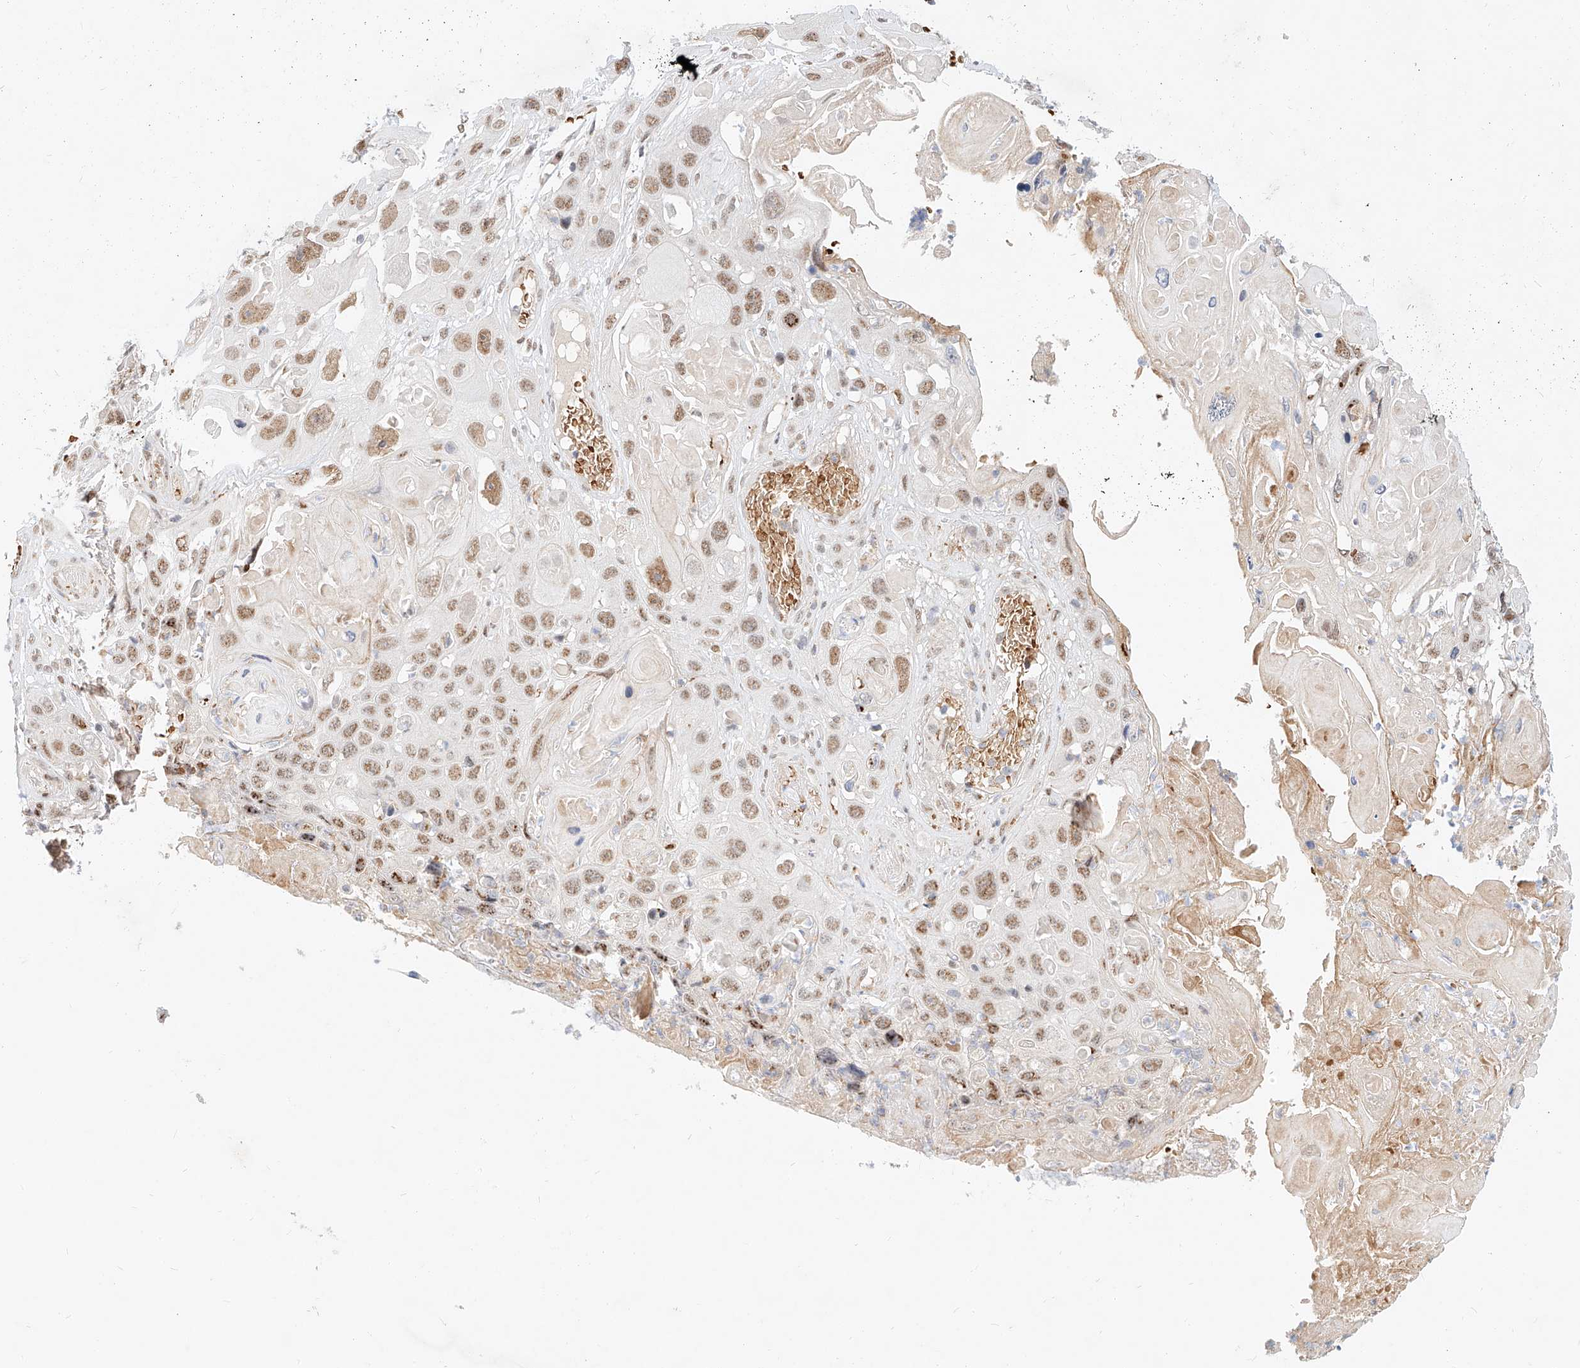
{"staining": {"intensity": "moderate", "quantity": ">75%", "location": "nuclear"}, "tissue": "skin cancer", "cell_type": "Tumor cells", "image_type": "cancer", "snomed": [{"axis": "morphology", "description": "Squamous cell carcinoma, NOS"}, {"axis": "topography", "description": "Skin"}], "caption": "IHC of human squamous cell carcinoma (skin) reveals medium levels of moderate nuclear expression in about >75% of tumor cells.", "gene": "CBX8", "patient": {"sex": "male", "age": 55}}